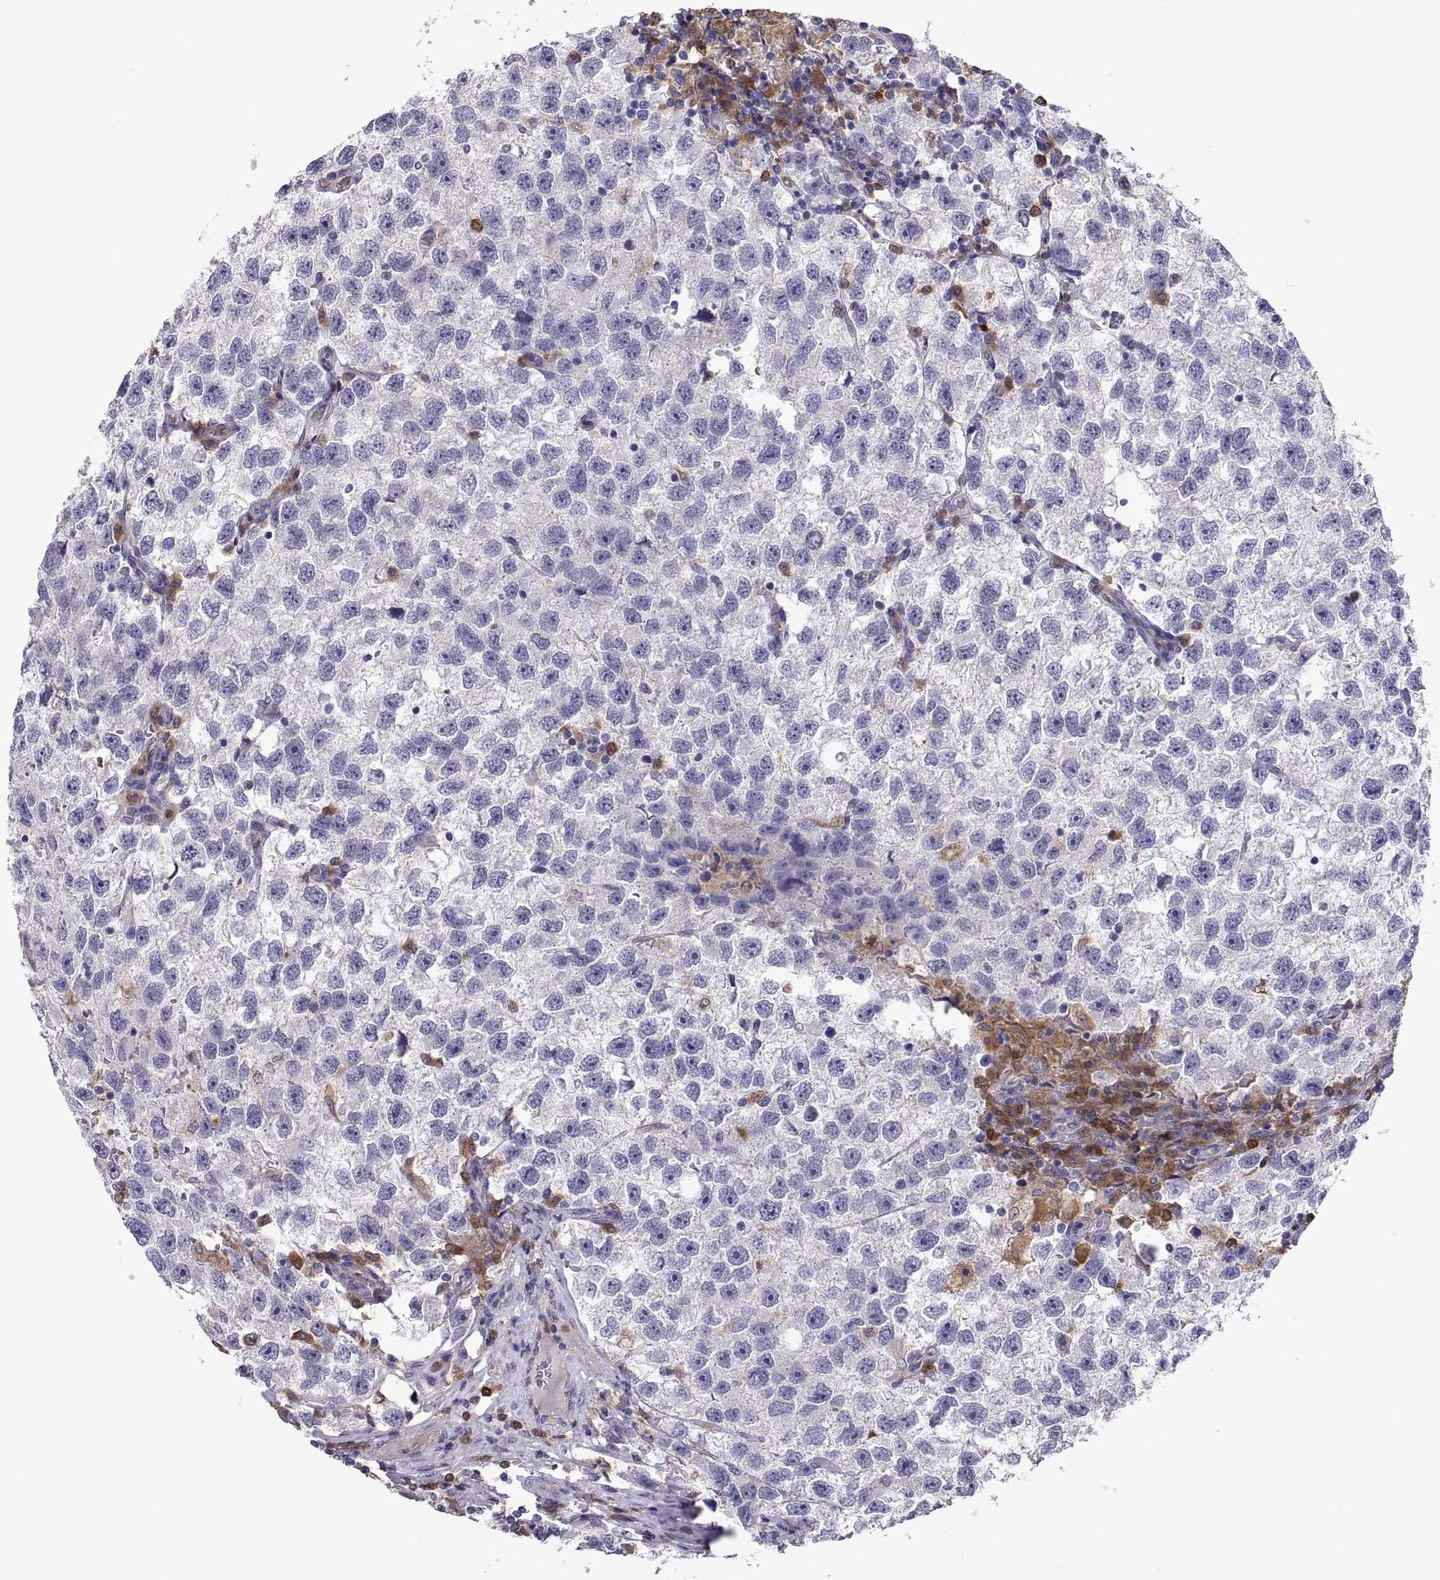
{"staining": {"intensity": "negative", "quantity": "none", "location": "none"}, "tissue": "testis cancer", "cell_type": "Tumor cells", "image_type": "cancer", "snomed": [{"axis": "morphology", "description": "Seminoma, NOS"}, {"axis": "topography", "description": "Testis"}], "caption": "The IHC image has no significant positivity in tumor cells of testis cancer tissue. (Brightfield microscopy of DAB immunohistochemistry at high magnification).", "gene": "DOK3", "patient": {"sex": "male", "age": 26}}